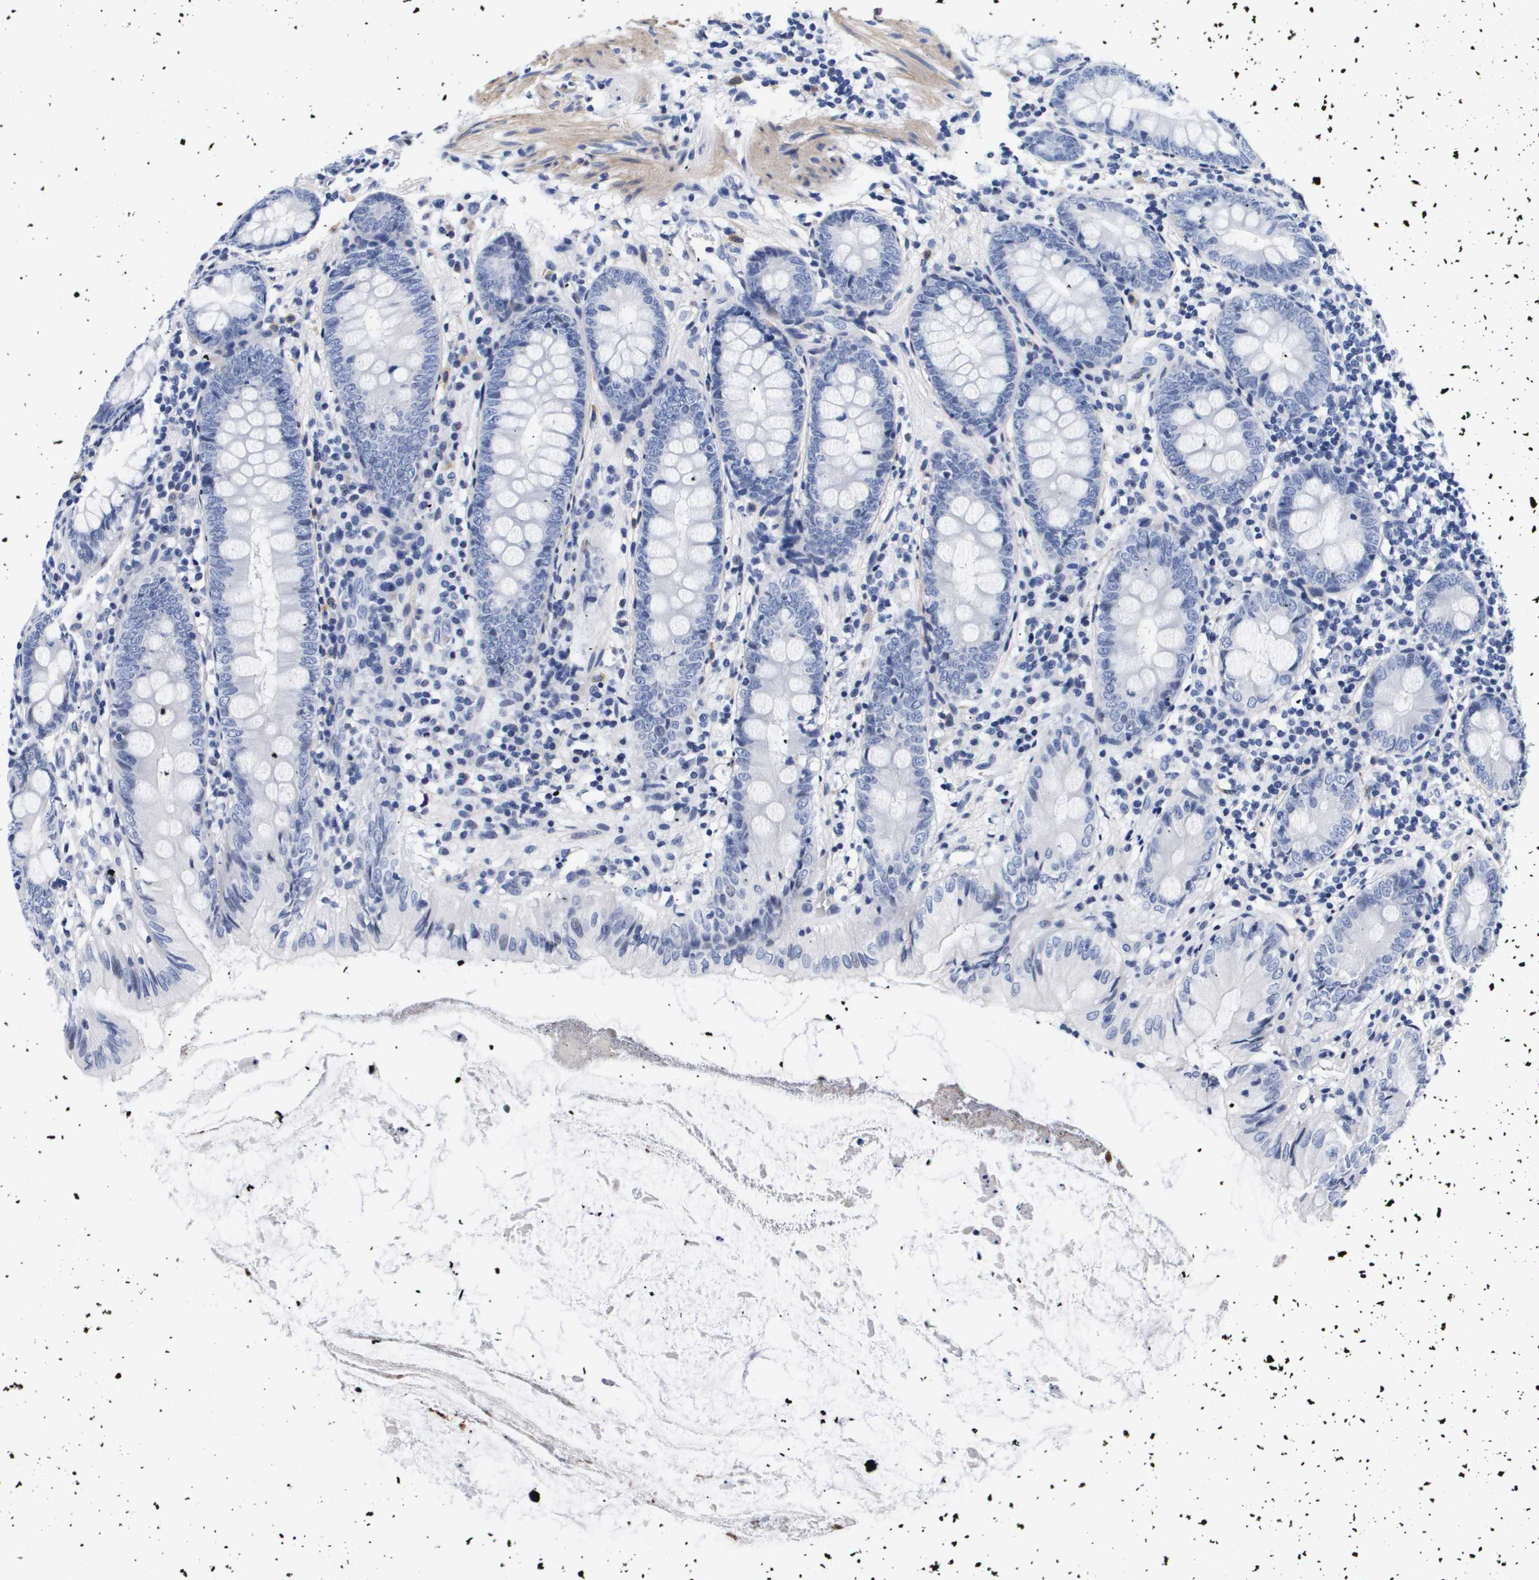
{"staining": {"intensity": "negative", "quantity": "none", "location": "none"}, "tissue": "appendix", "cell_type": "Glandular cells", "image_type": "normal", "snomed": [{"axis": "morphology", "description": "Normal tissue, NOS"}, {"axis": "topography", "description": "Appendix"}], "caption": "The immunohistochemistry (IHC) photomicrograph has no significant positivity in glandular cells of appendix. (Brightfield microscopy of DAB immunohistochemistry at high magnification).", "gene": "SHD", "patient": {"sex": "female", "age": 77}}